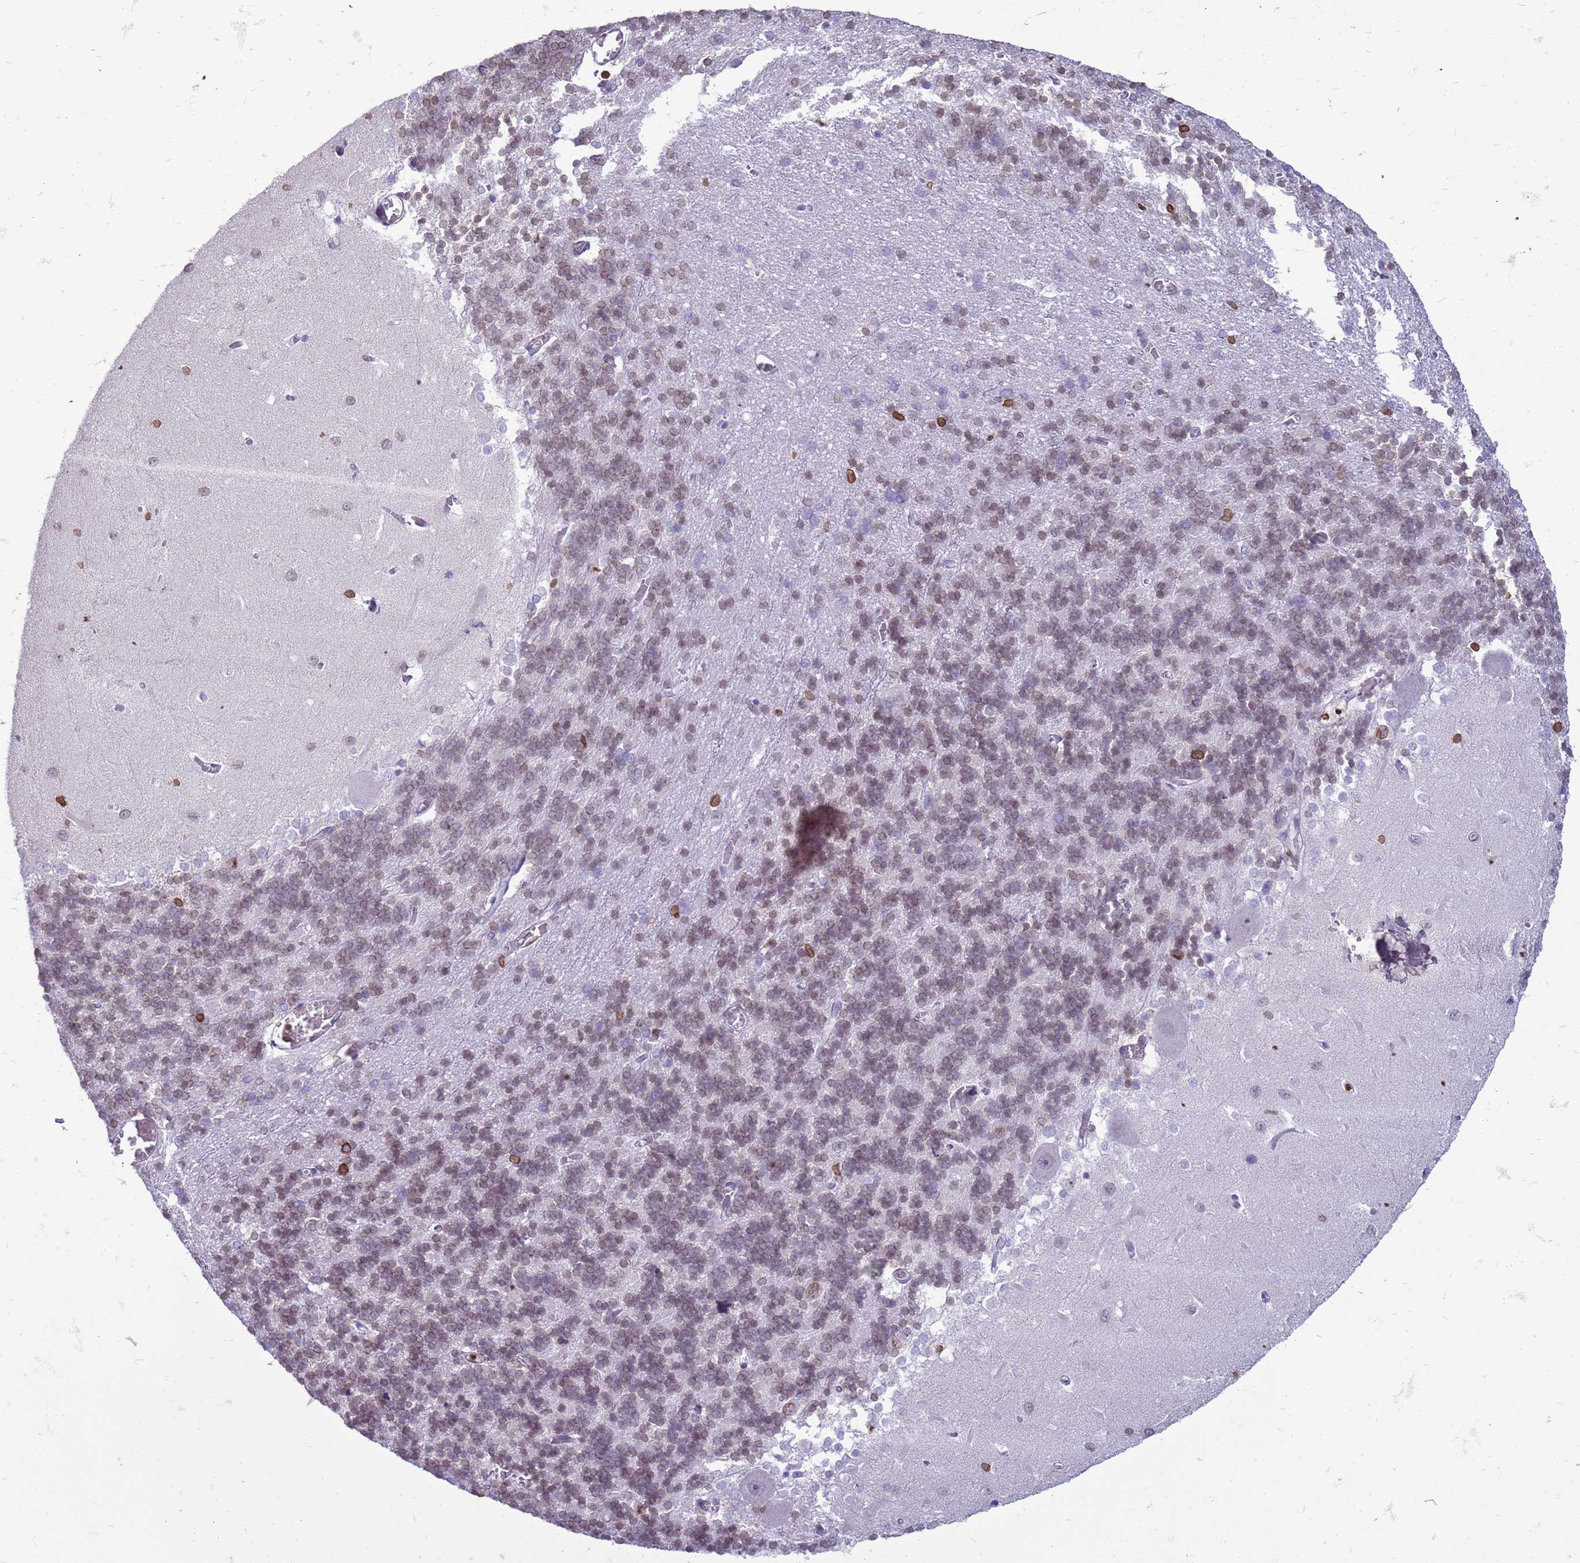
{"staining": {"intensity": "weak", "quantity": "25%-75%", "location": "cytoplasmic/membranous,nuclear"}, "tissue": "cerebellum", "cell_type": "Cells in granular layer", "image_type": "normal", "snomed": [{"axis": "morphology", "description": "Normal tissue, NOS"}, {"axis": "topography", "description": "Cerebellum"}], "caption": "Protein expression analysis of benign cerebellum shows weak cytoplasmic/membranous,nuclear positivity in about 25%-75% of cells in granular layer. Immunohistochemistry stains the protein of interest in brown and the nuclei are stained blue.", "gene": "METTL25B", "patient": {"sex": "male", "age": 37}}